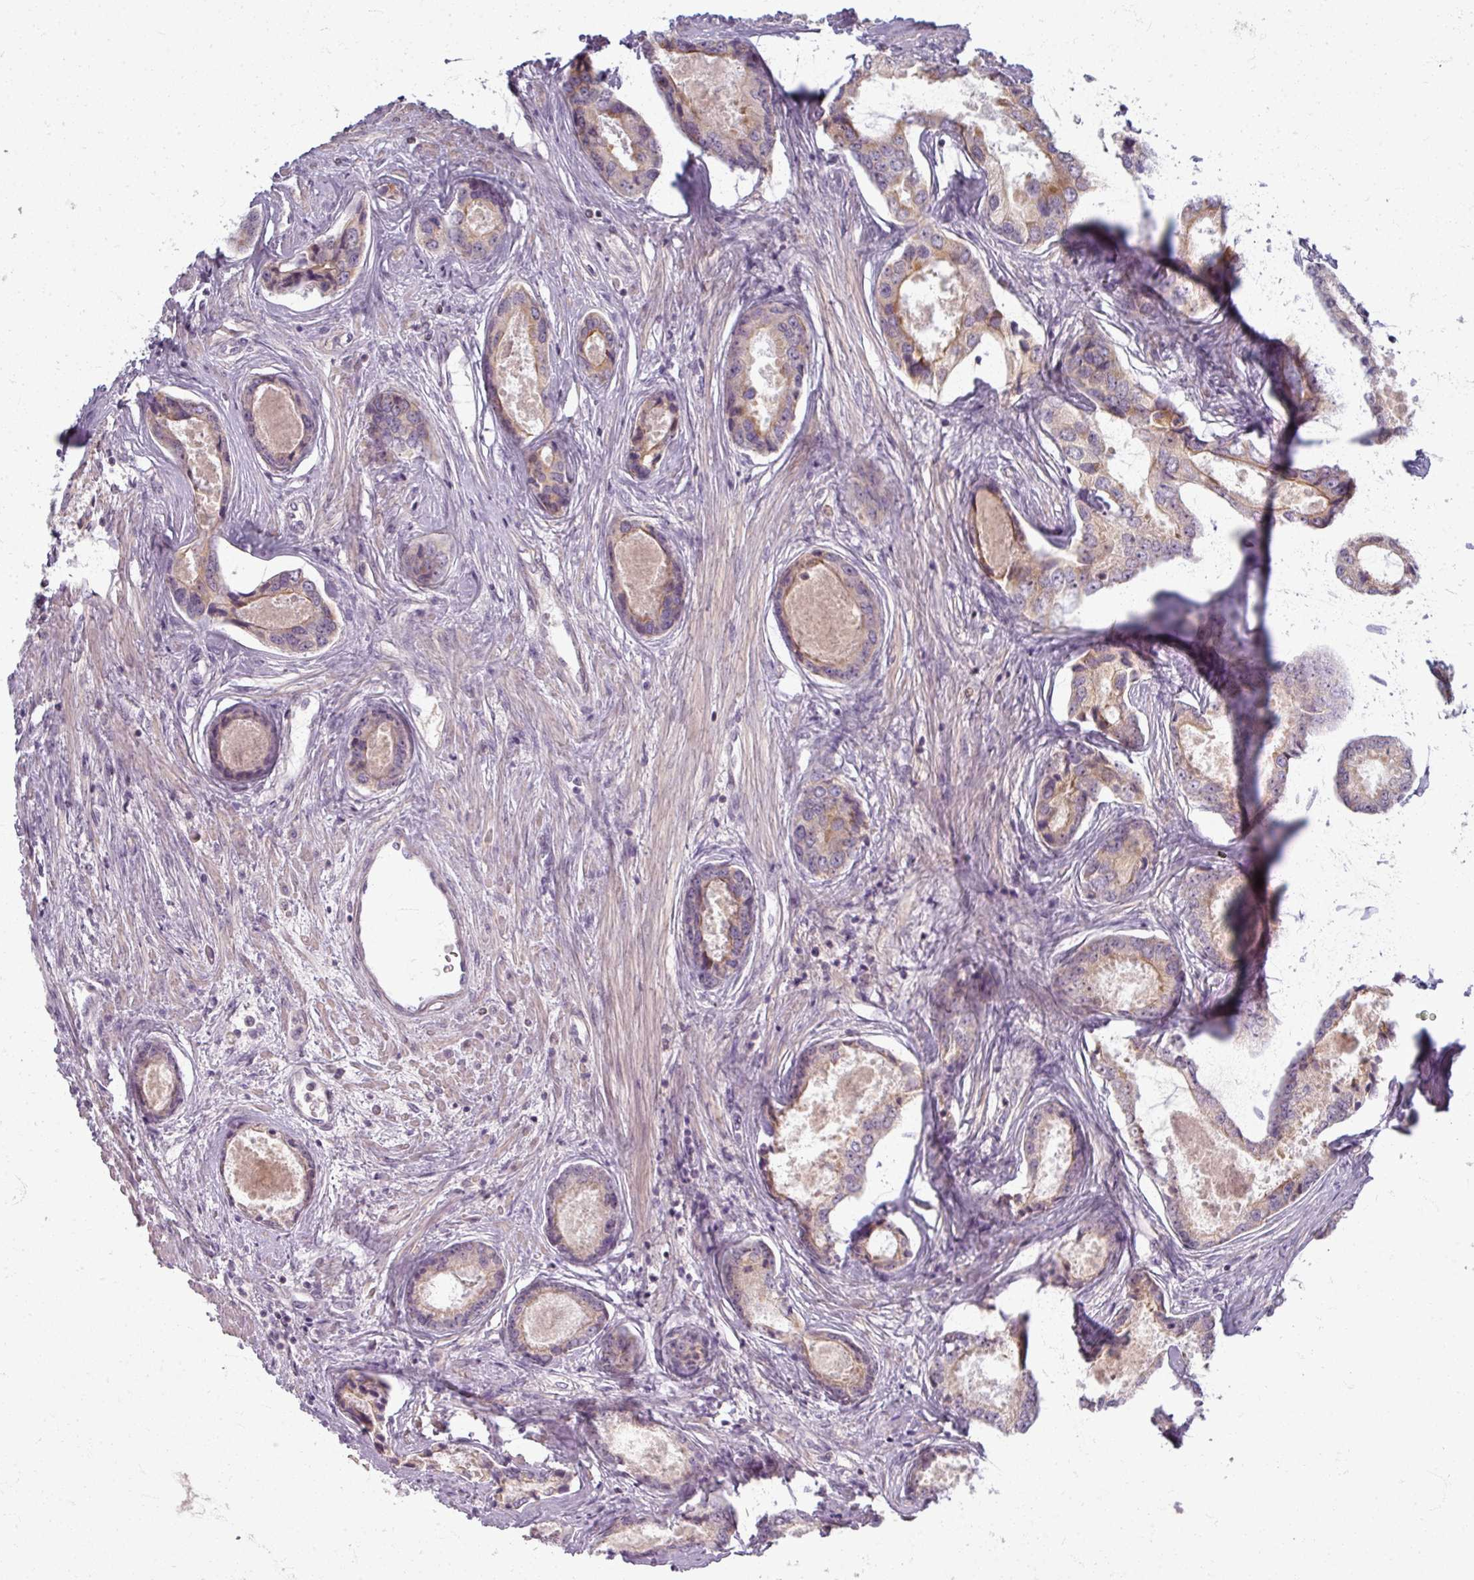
{"staining": {"intensity": "weak", "quantity": "25%-75%", "location": "cytoplasmic/membranous"}, "tissue": "prostate cancer", "cell_type": "Tumor cells", "image_type": "cancer", "snomed": [{"axis": "morphology", "description": "Adenocarcinoma, Low grade"}, {"axis": "topography", "description": "Prostate"}], "caption": "Immunohistochemistry (IHC) micrograph of neoplastic tissue: human low-grade adenocarcinoma (prostate) stained using IHC demonstrates low levels of weak protein expression localized specifically in the cytoplasmic/membranous of tumor cells, appearing as a cytoplasmic/membranous brown color.", "gene": "TTLL7", "patient": {"sex": "male", "age": 68}}